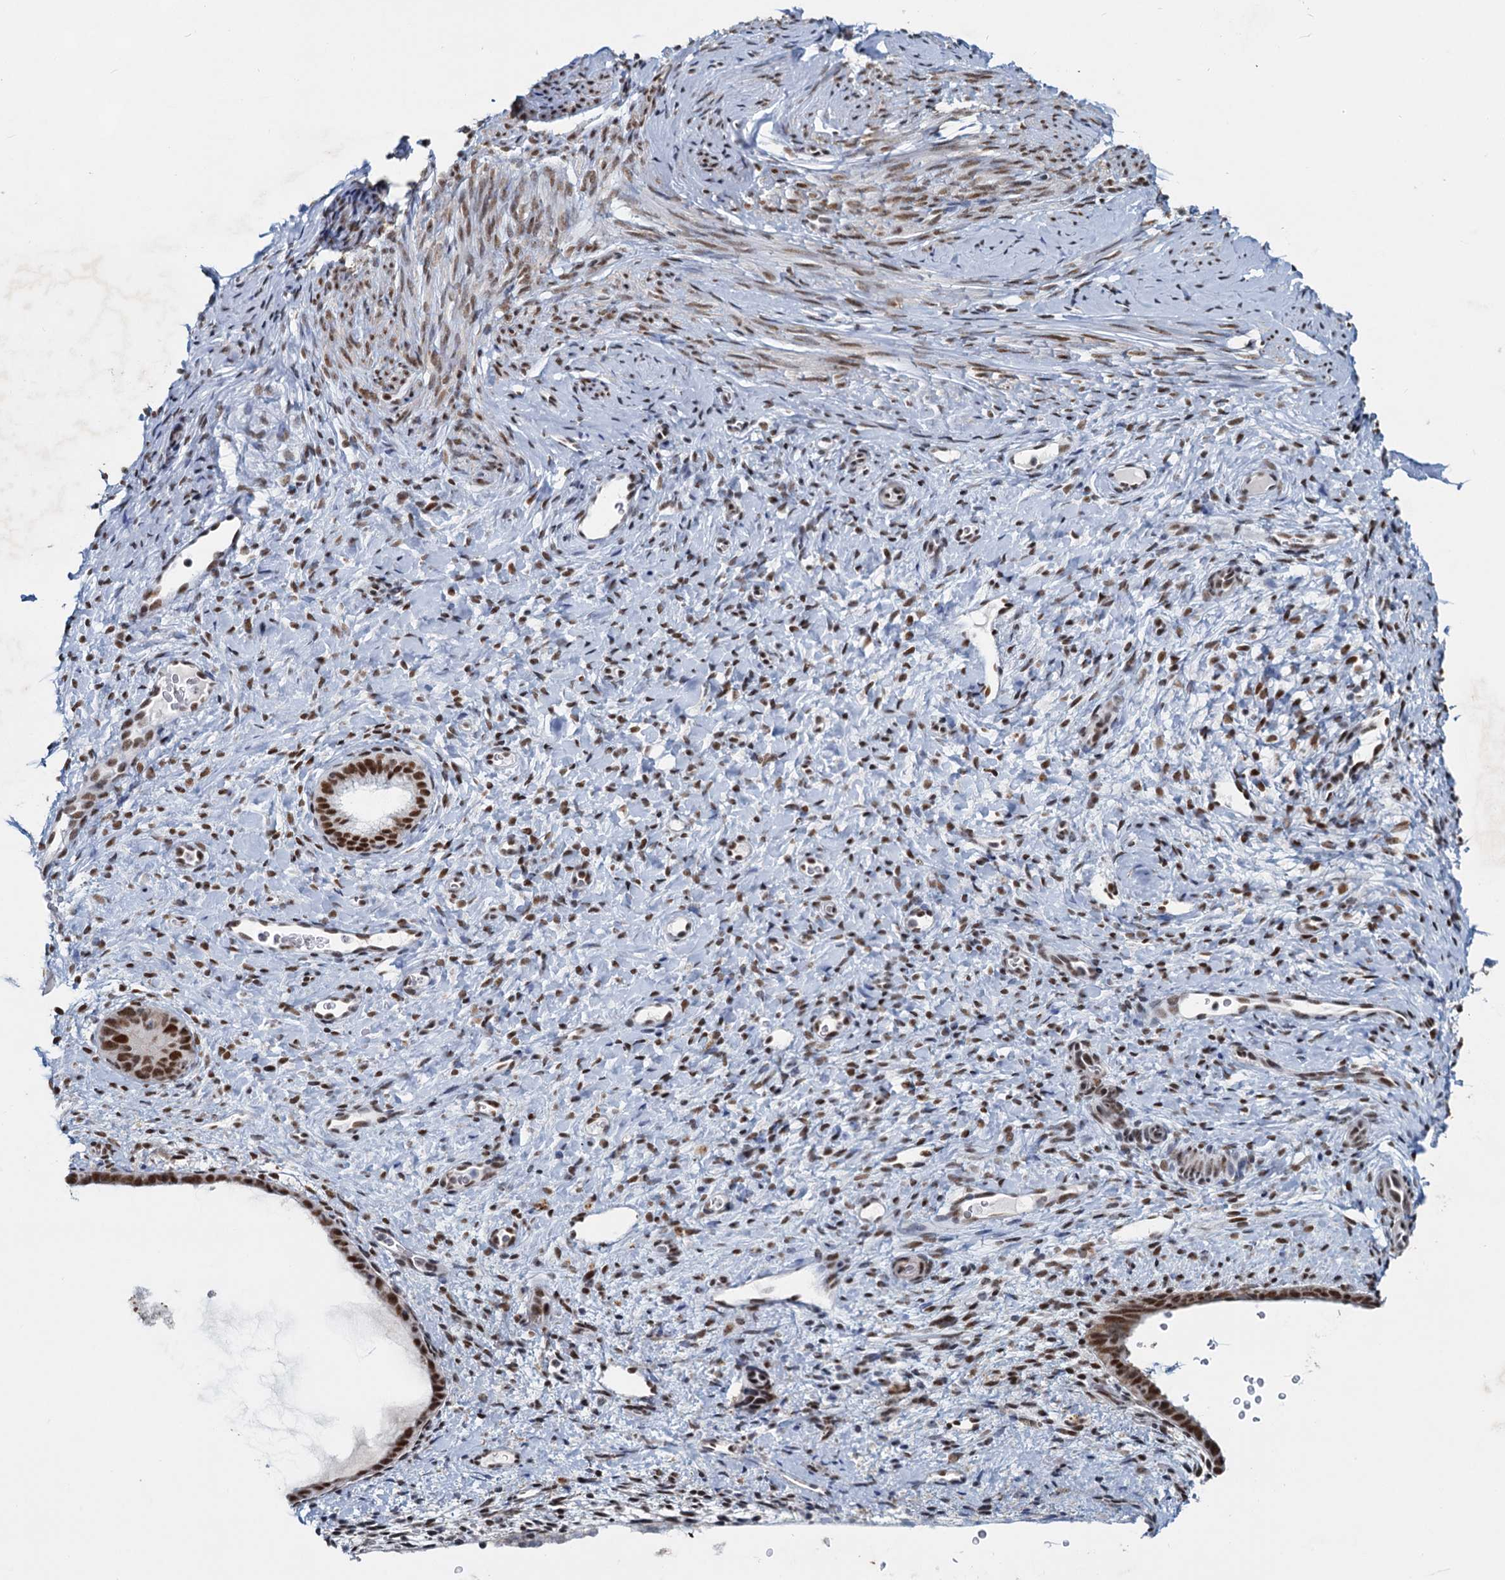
{"staining": {"intensity": "moderate", "quantity": "<25%", "location": "nuclear"}, "tissue": "endometrium", "cell_type": "Cells in endometrial stroma", "image_type": "normal", "snomed": [{"axis": "morphology", "description": "Normal tissue, NOS"}, {"axis": "topography", "description": "Endometrium"}], "caption": "Immunohistochemical staining of unremarkable human endometrium reveals moderate nuclear protein expression in approximately <25% of cells in endometrial stroma.", "gene": "METTL14", "patient": {"sex": "female", "age": 65}}